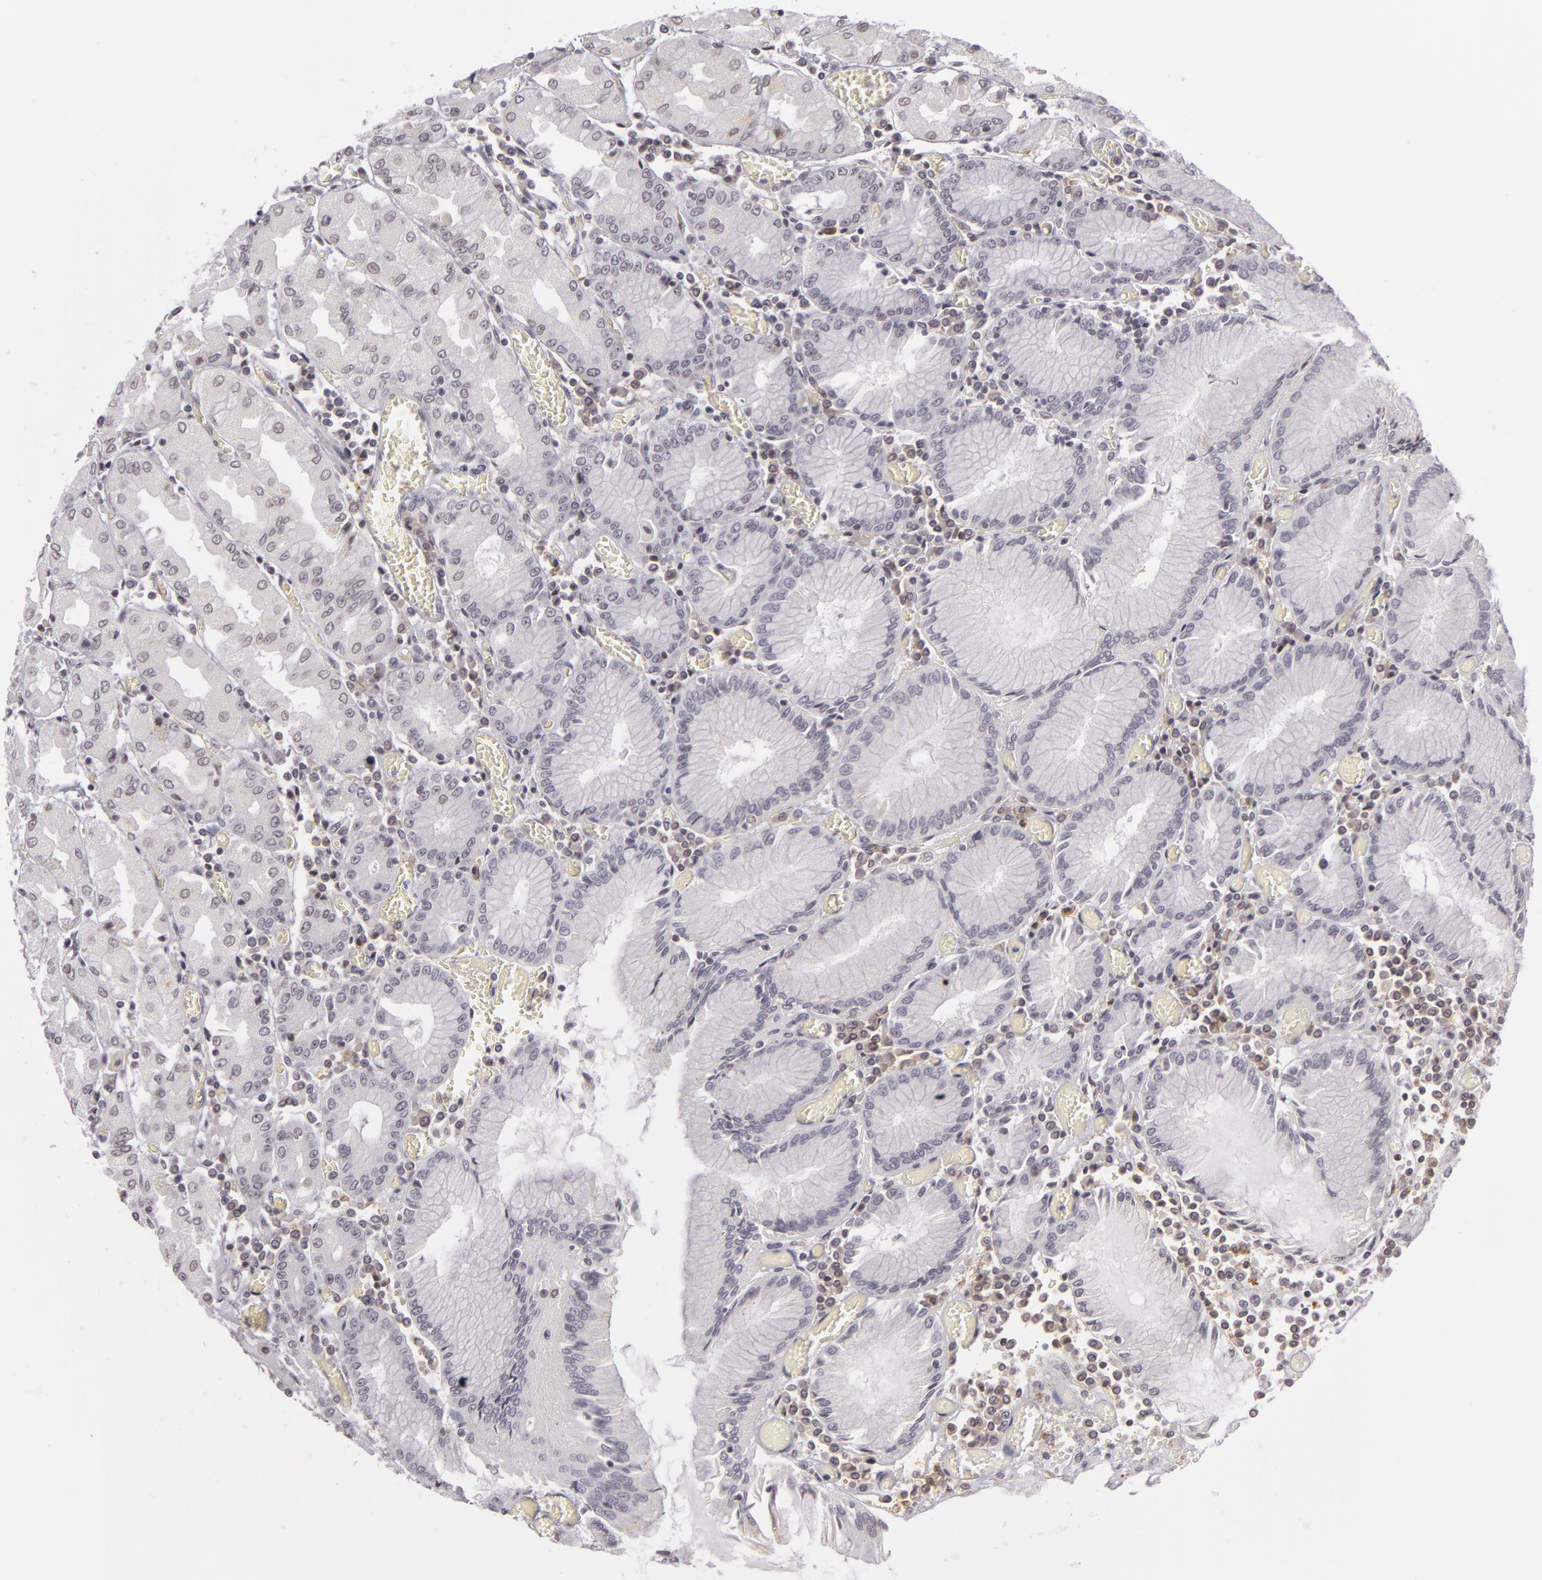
{"staining": {"intensity": "negative", "quantity": "none", "location": "none"}, "tissue": "stomach", "cell_type": "Glandular cells", "image_type": "normal", "snomed": [{"axis": "morphology", "description": "Normal tissue, NOS"}, {"axis": "topography", "description": "Stomach, upper"}], "caption": "Immunohistochemistry (IHC) micrograph of normal stomach: stomach stained with DAB (3,3'-diaminobenzidine) demonstrates no significant protein expression in glandular cells. (DAB (3,3'-diaminobenzidine) IHC with hematoxylin counter stain).", "gene": "RRP7A", "patient": {"sex": "male", "age": 78}}